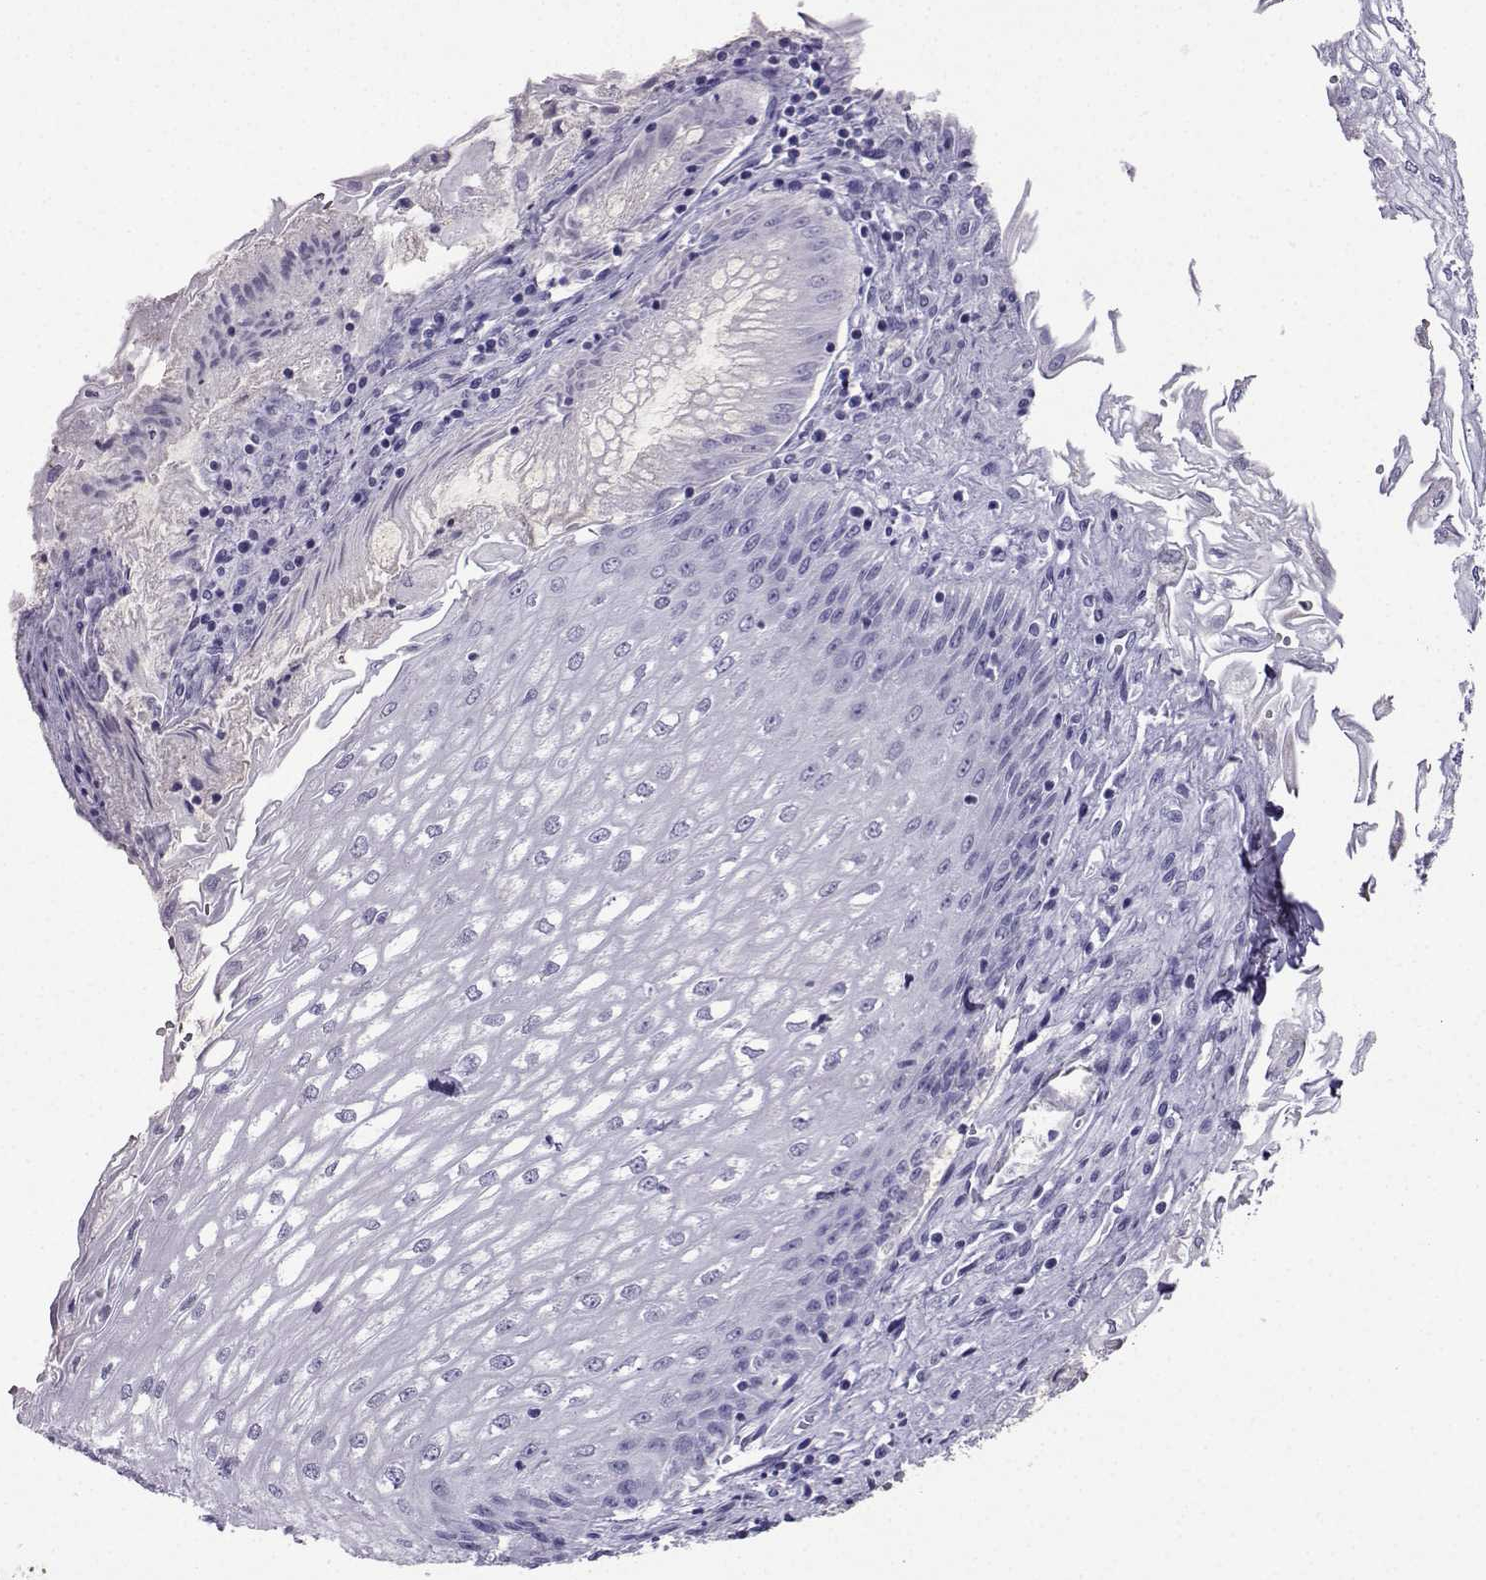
{"staining": {"intensity": "negative", "quantity": "none", "location": "none"}, "tissue": "esophagus", "cell_type": "Squamous epithelial cells", "image_type": "normal", "snomed": [{"axis": "morphology", "description": "Normal tissue, NOS"}, {"axis": "topography", "description": "Esophagus"}], "caption": "The histopathology image displays no staining of squamous epithelial cells in benign esophagus. (Stains: DAB (3,3'-diaminobenzidine) immunohistochemistry (IHC) with hematoxylin counter stain, Microscopy: brightfield microscopy at high magnification).", "gene": "FBXO24", "patient": {"sex": "male", "age": 58}}